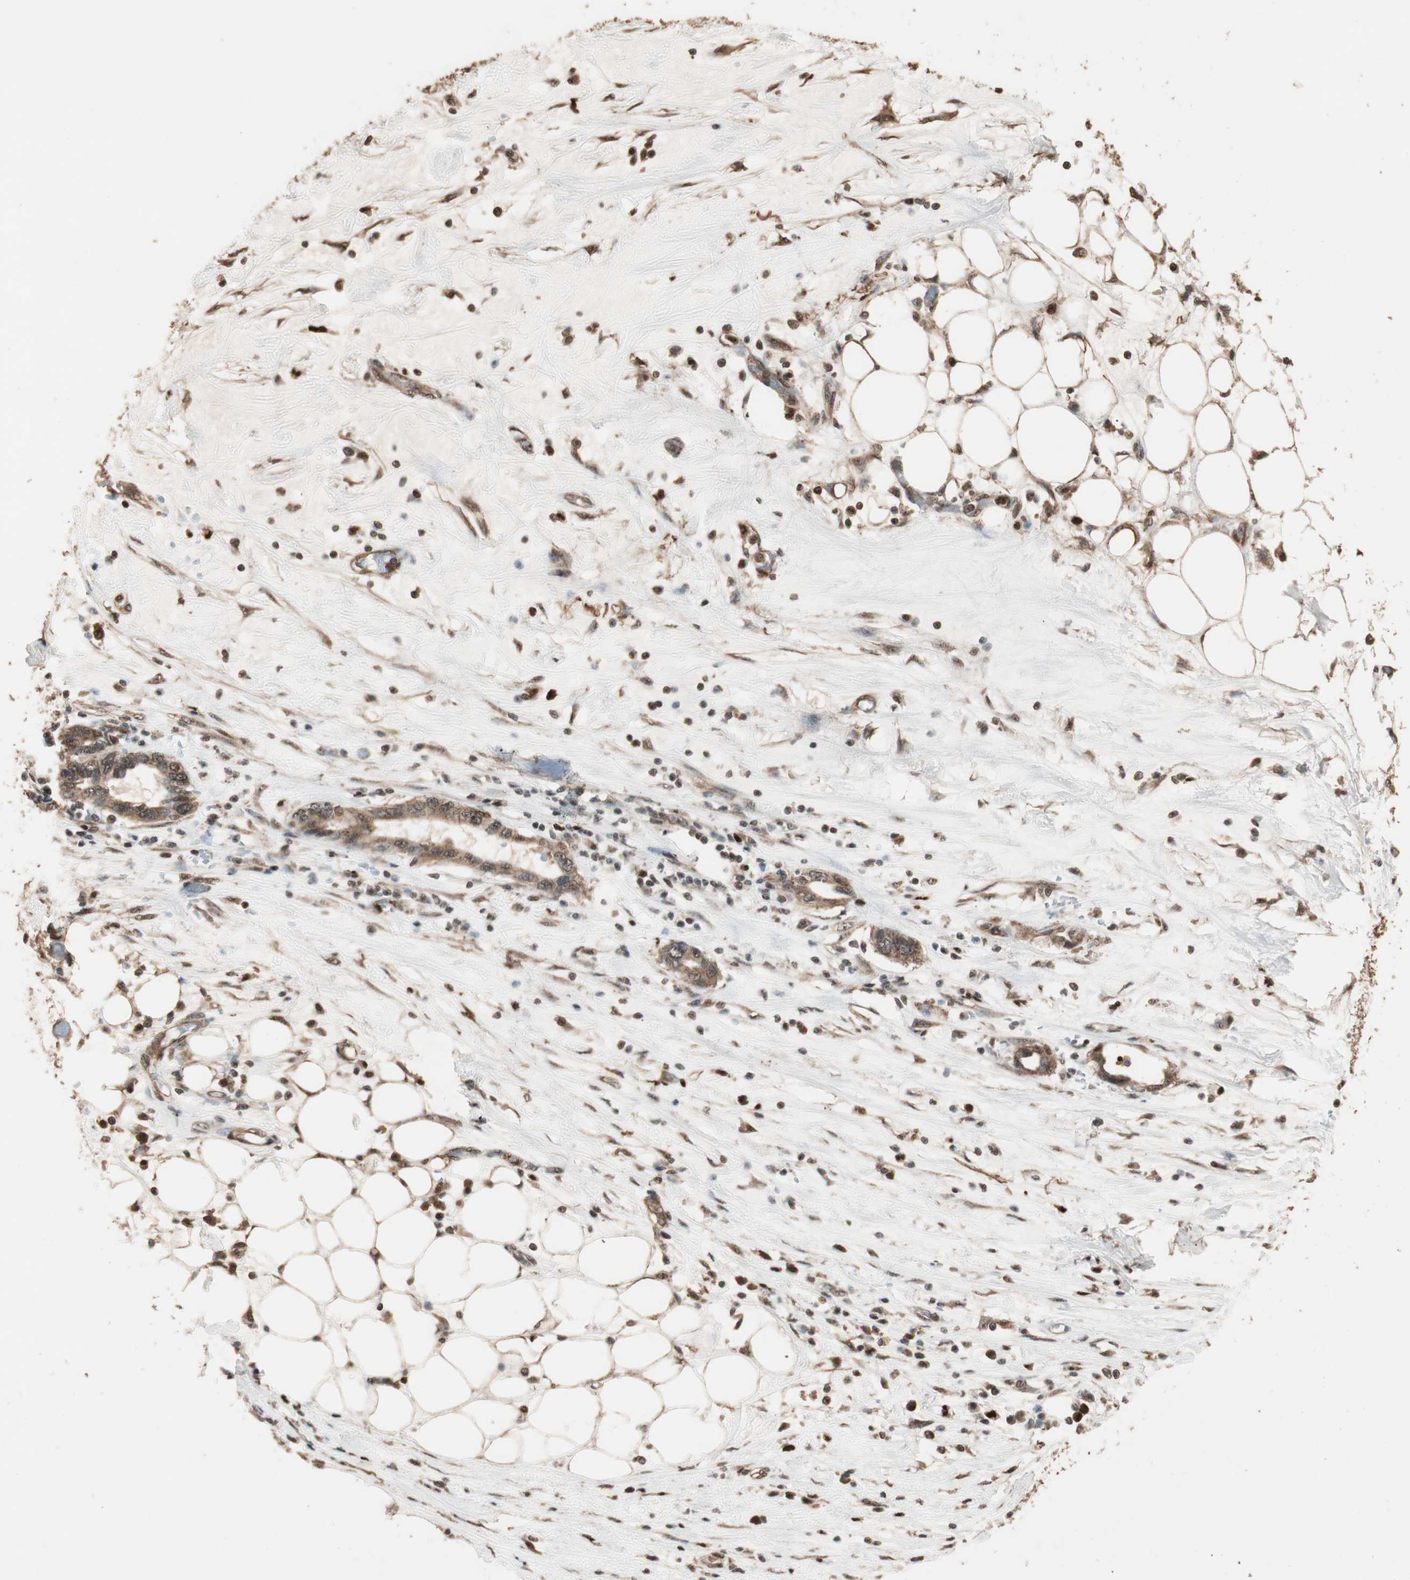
{"staining": {"intensity": "moderate", "quantity": ">75%", "location": "cytoplasmic/membranous"}, "tissue": "pancreatic cancer", "cell_type": "Tumor cells", "image_type": "cancer", "snomed": [{"axis": "morphology", "description": "Adenocarcinoma, NOS"}, {"axis": "topography", "description": "Pancreas"}], "caption": "High-magnification brightfield microscopy of adenocarcinoma (pancreatic) stained with DAB (brown) and counterstained with hematoxylin (blue). tumor cells exhibit moderate cytoplasmic/membranous positivity is present in approximately>75% of cells.", "gene": "USP20", "patient": {"sex": "female", "age": 57}}